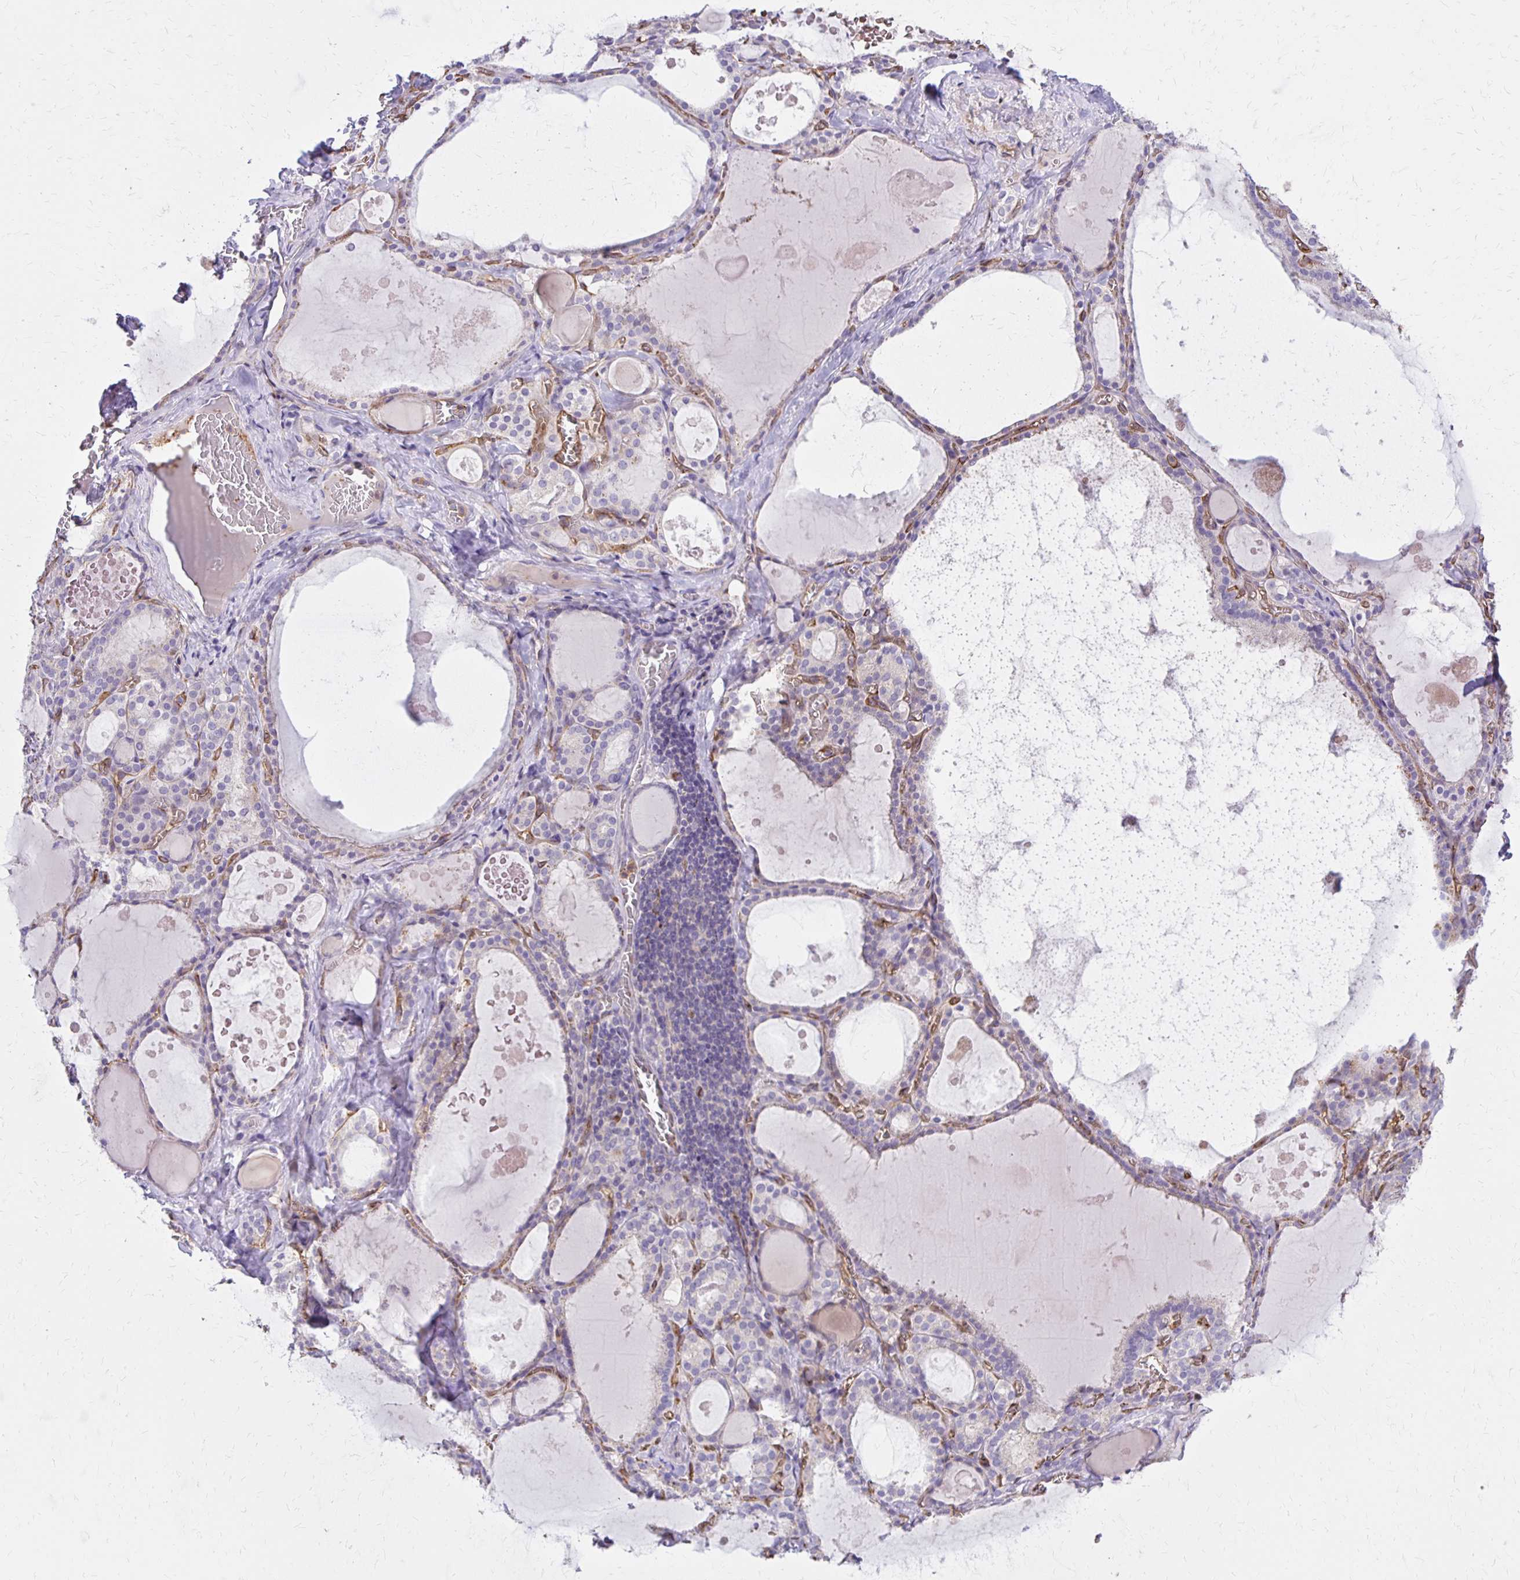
{"staining": {"intensity": "negative", "quantity": "none", "location": "none"}, "tissue": "thyroid gland", "cell_type": "Glandular cells", "image_type": "normal", "snomed": [{"axis": "morphology", "description": "Normal tissue, NOS"}, {"axis": "topography", "description": "Thyroid gland"}], "caption": "IHC of benign human thyroid gland shows no staining in glandular cells.", "gene": "TTYH1", "patient": {"sex": "male", "age": 56}}